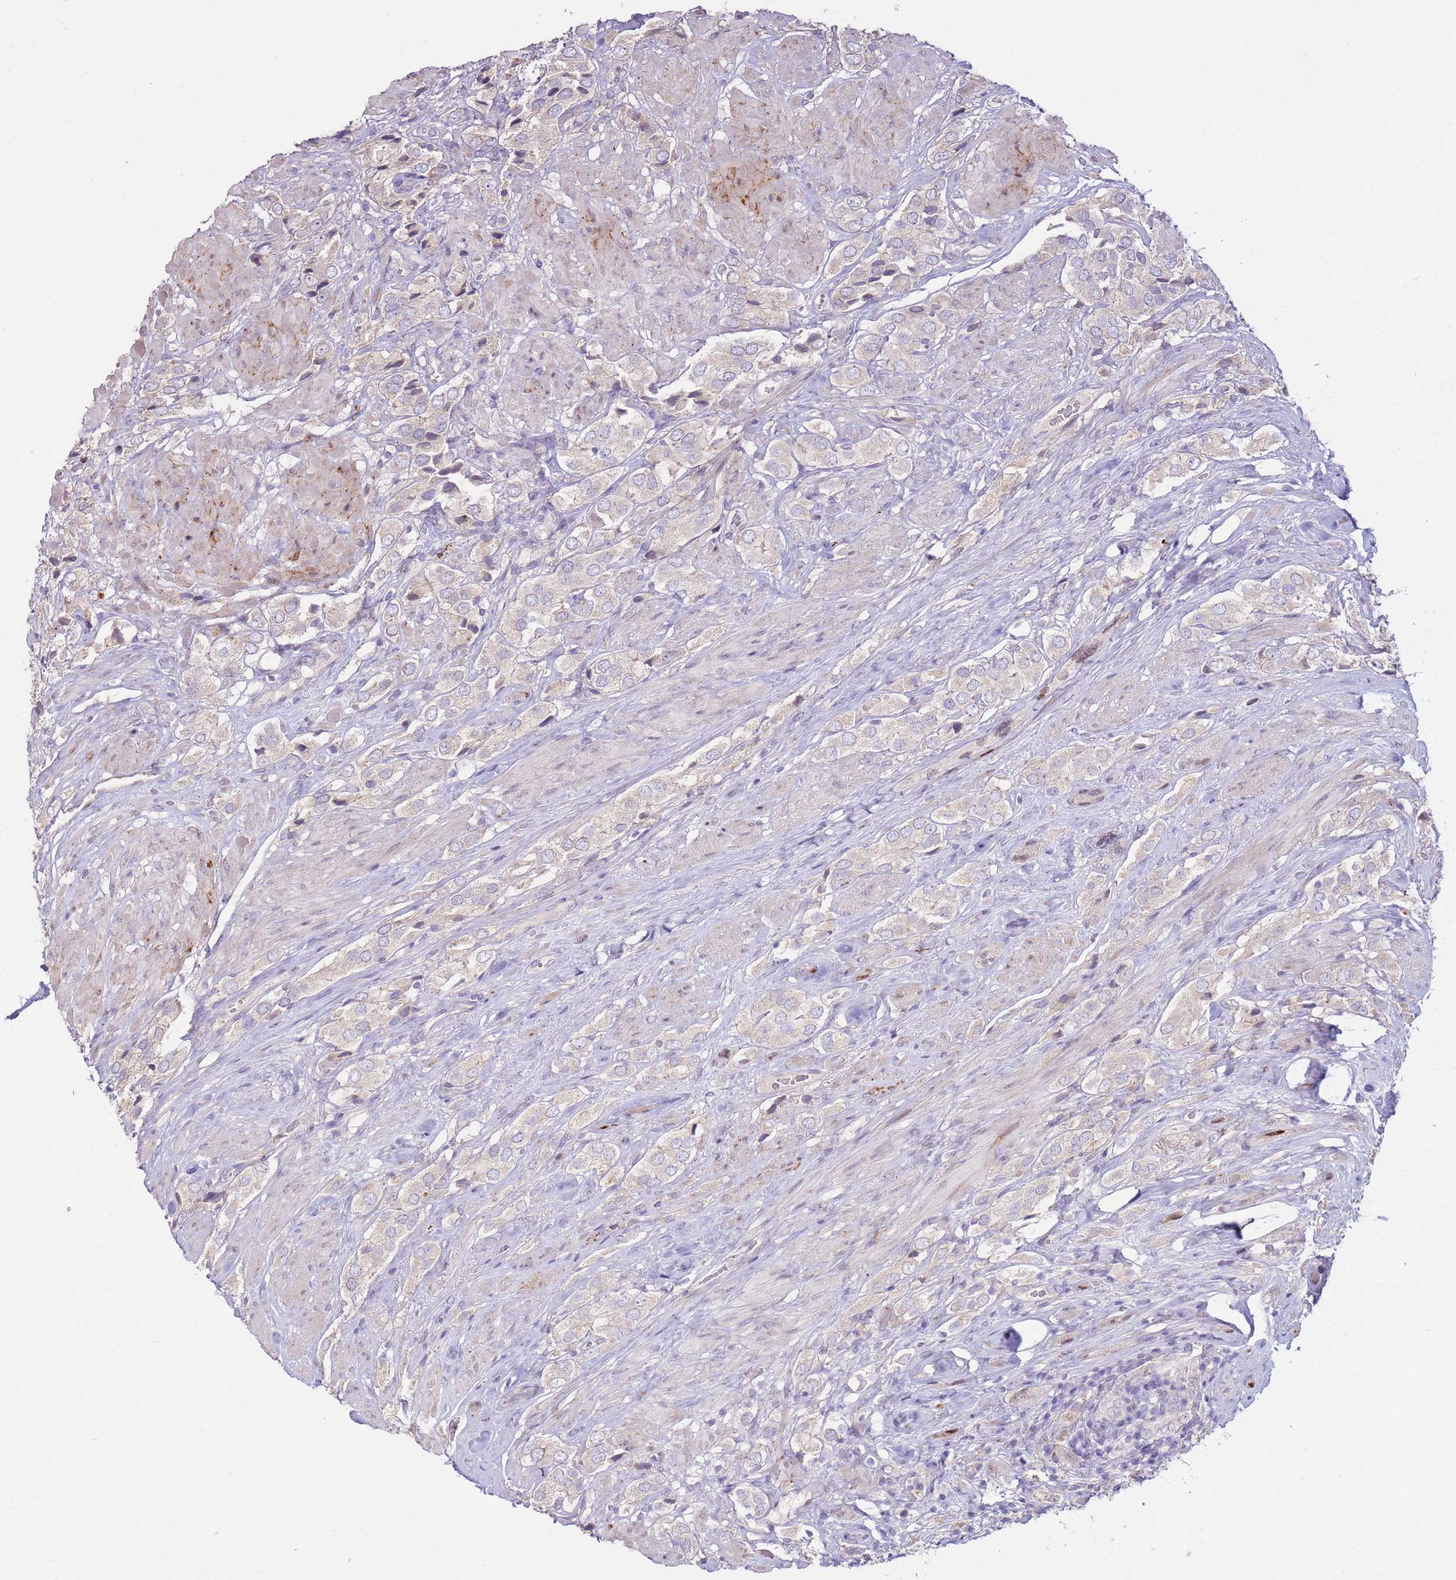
{"staining": {"intensity": "negative", "quantity": "none", "location": "none"}, "tissue": "prostate cancer", "cell_type": "Tumor cells", "image_type": "cancer", "snomed": [{"axis": "morphology", "description": "Adenocarcinoma, High grade"}, {"axis": "topography", "description": "Prostate and seminal vesicle, NOS"}], "caption": "Tumor cells show no significant positivity in prostate adenocarcinoma (high-grade). (DAB (3,3'-diaminobenzidine) immunohistochemistry with hematoxylin counter stain).", "gene": "LGI4", "patient": {"sex": "male", "age": 64}}